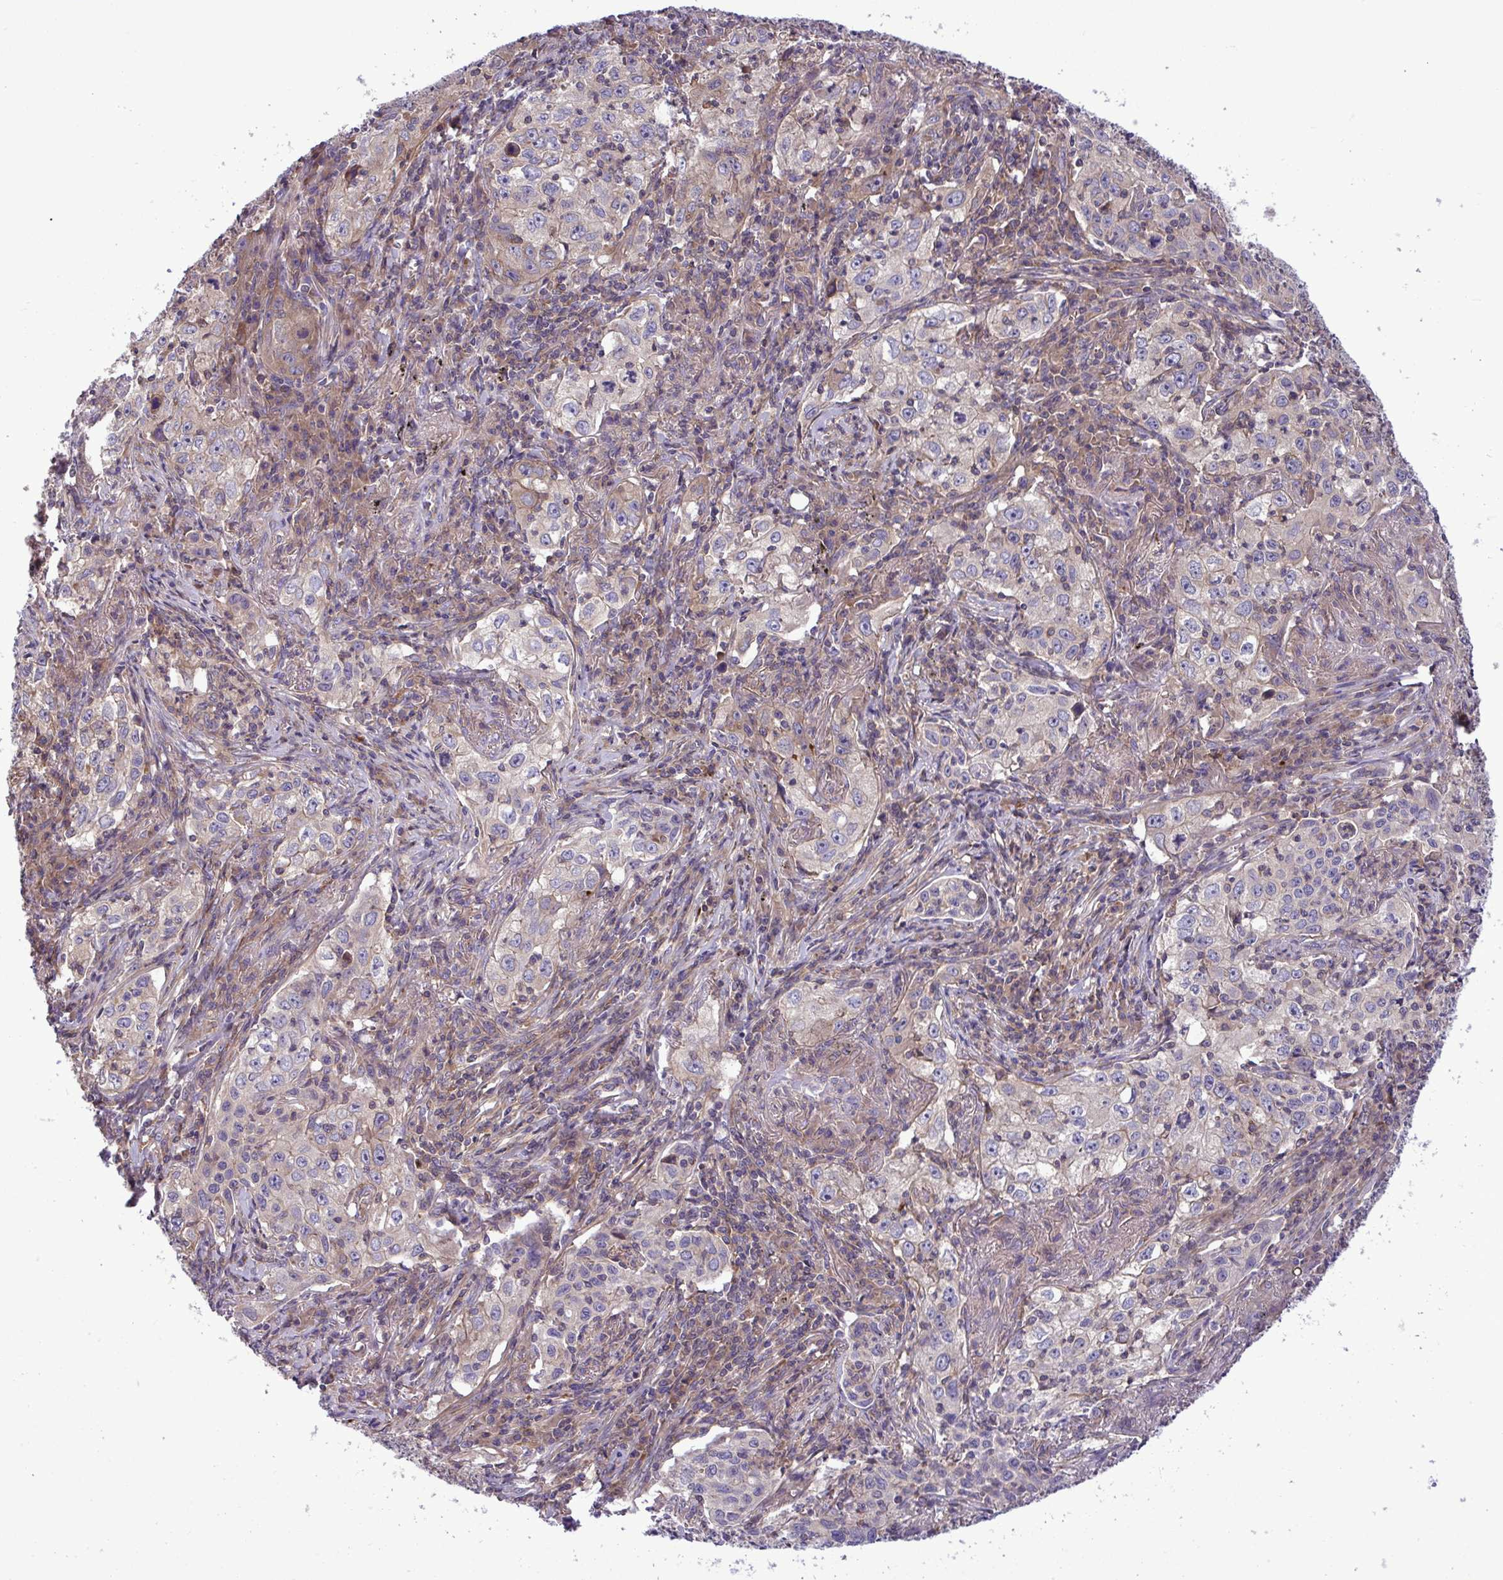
{"staining": {"intensity": "weak", "quantity": "<25%", "location": "cytoplasmic/membranous"}, "tissue": "lung cancer", "cell_type": "Tumor cells", "image_type": "cancer", "snomed": [{"axis": "morphology", "description": "Squamous cell carcinoma, NOS"}, {"axis": "topography", "description": "Lung"}], "caption": "High magnification brightfield microscopy of lung squamous cell carcinoma stained with DAB (brown) and counterstained with hematoxylin (blue): tumor cells show no significant expression.", "gene": "GRB14", "patient": {"sex": "male", "age": 71}}